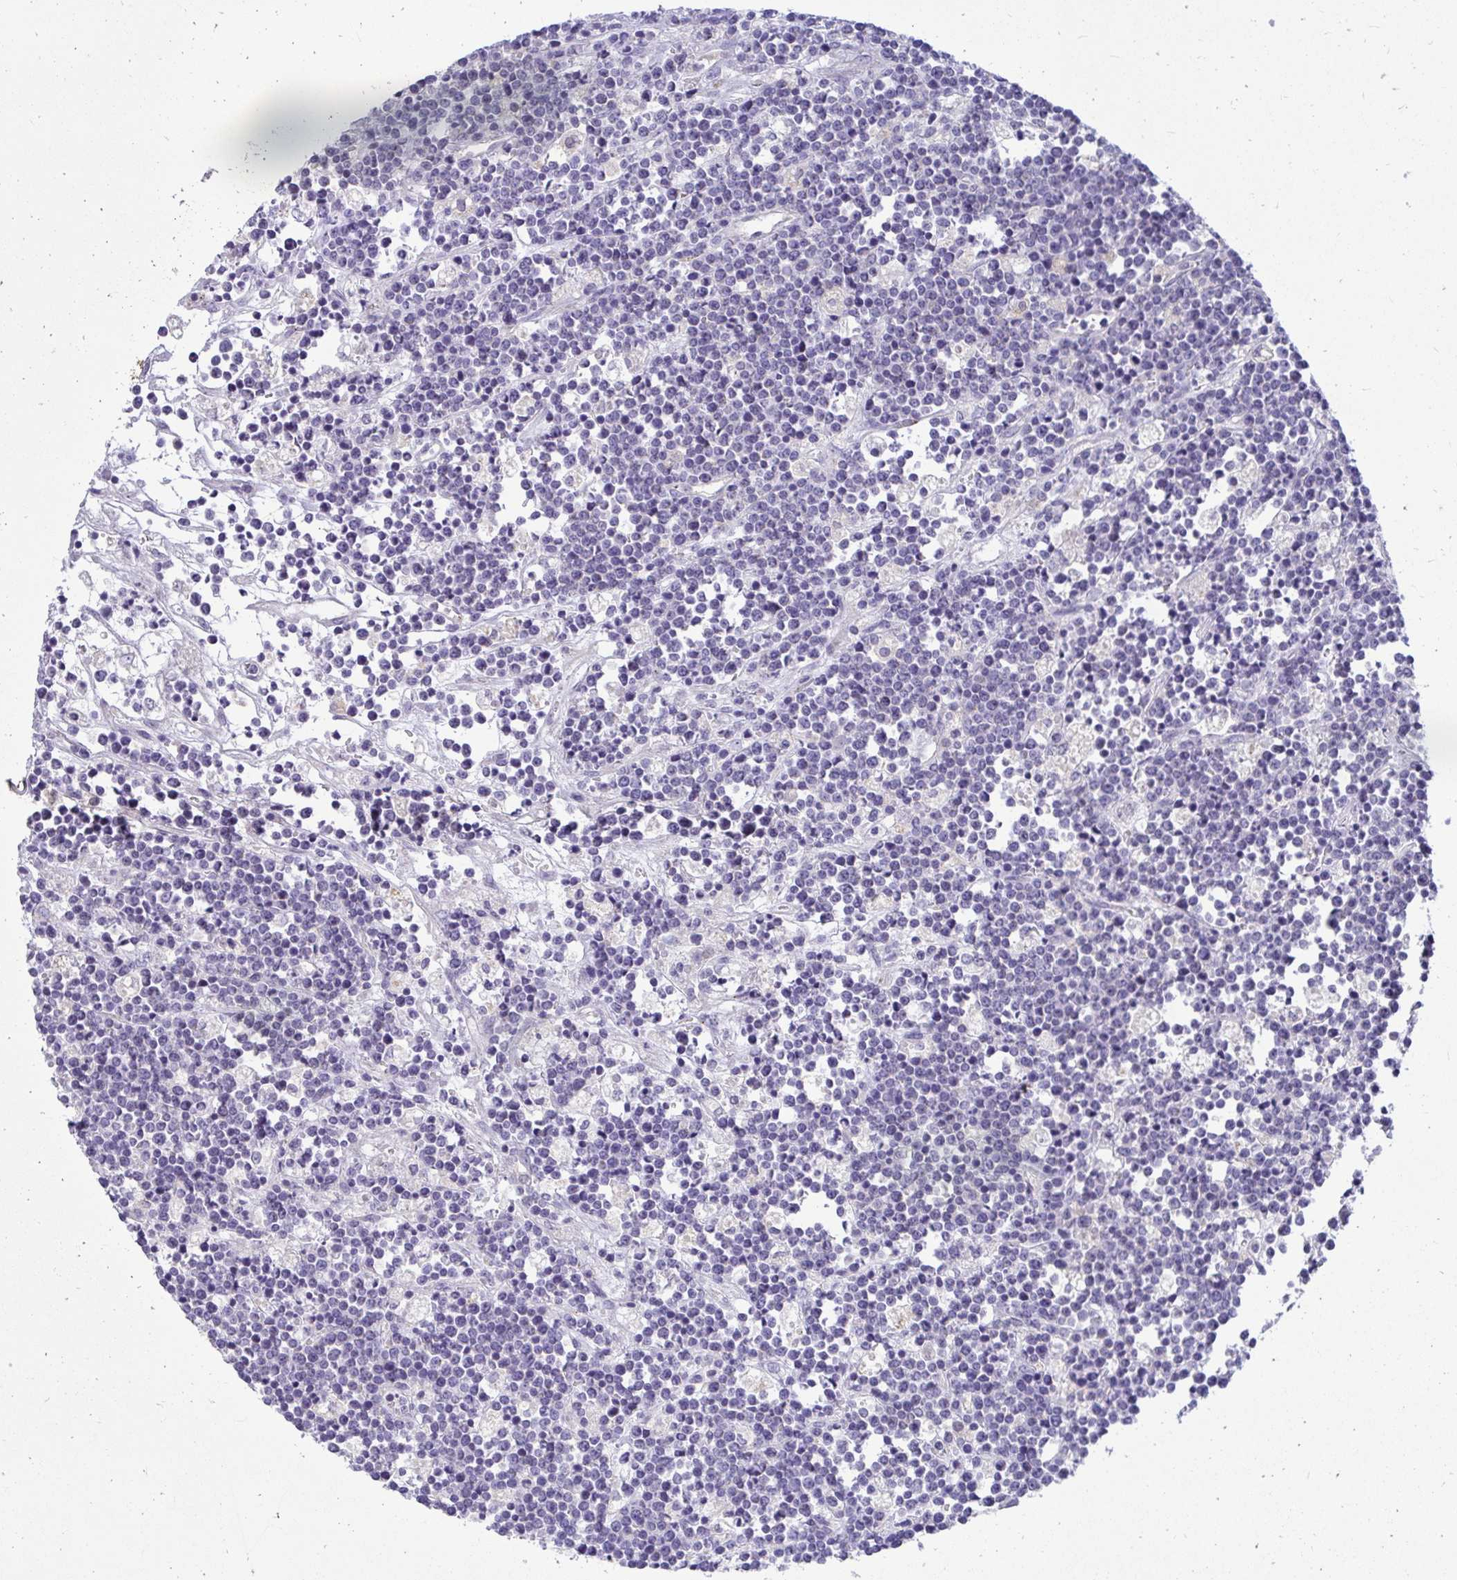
{"staining": {"intensity": "negative", "quantity": "none", "location": "none"}, "tissue": "lymphoma", "cell_type": "Tumor cells", "image_type": "cancer", "snomed": [{"axis": "morphology", "description": "Malignant lymphoma, non-Hodgkin's type, High grade"}, {"axis": "topography", "description": "Ovary"}], "caption": "This micrograph is of lymphoma stained with immunohistochemistry (IHC) to label a protein in brown with the nuclei are counter-stained blue. There is no staining in tumor cells. (Stains: DAB IHC with hematoxylin counter stain, Microscopy: brightfield microscopy at high magnification).", "gene": "PKN3", "patient": {"sex": "female", "age": 56}}